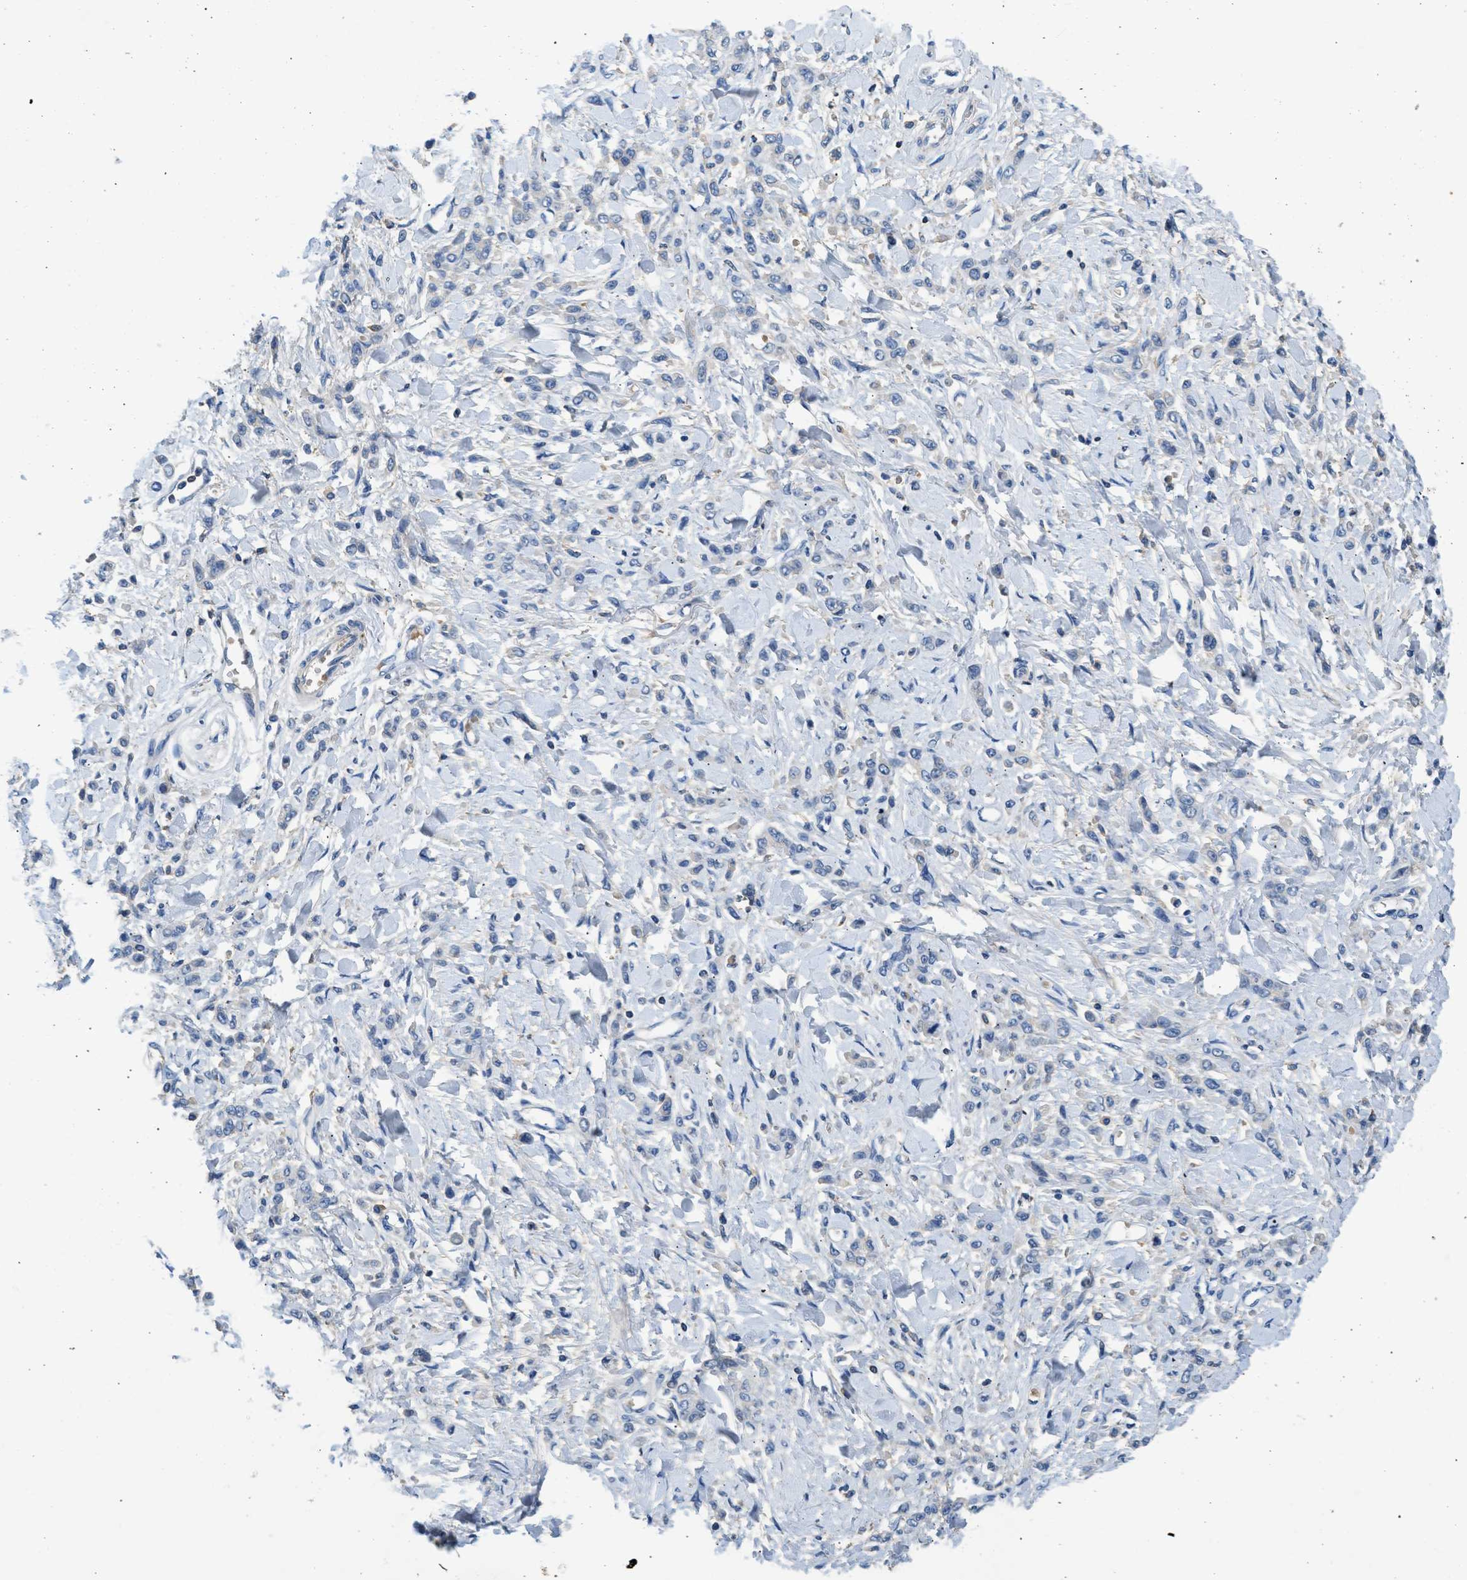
{"staining": {"intensity": "negative", "quantity": "none", "location": "none"}, "tissue": "stomach cancer", "cell_type": "Tumor cells", "image_type": "cancer", "snomed": [{"axis": "morphology", "description": "Normal tissue, NOS"}, {"axis": "morphology", "description": "Adenocarcinoma, NOS"}, {"axis": "topography", "description": "Stomach"}], "caption": "Stomach adenocarcinoma was stained to show a protein in brown. There is no significant positivity in tumor cells.", "gene": "RWDD2B", "patient": {"sex": "male", "age": 82}}